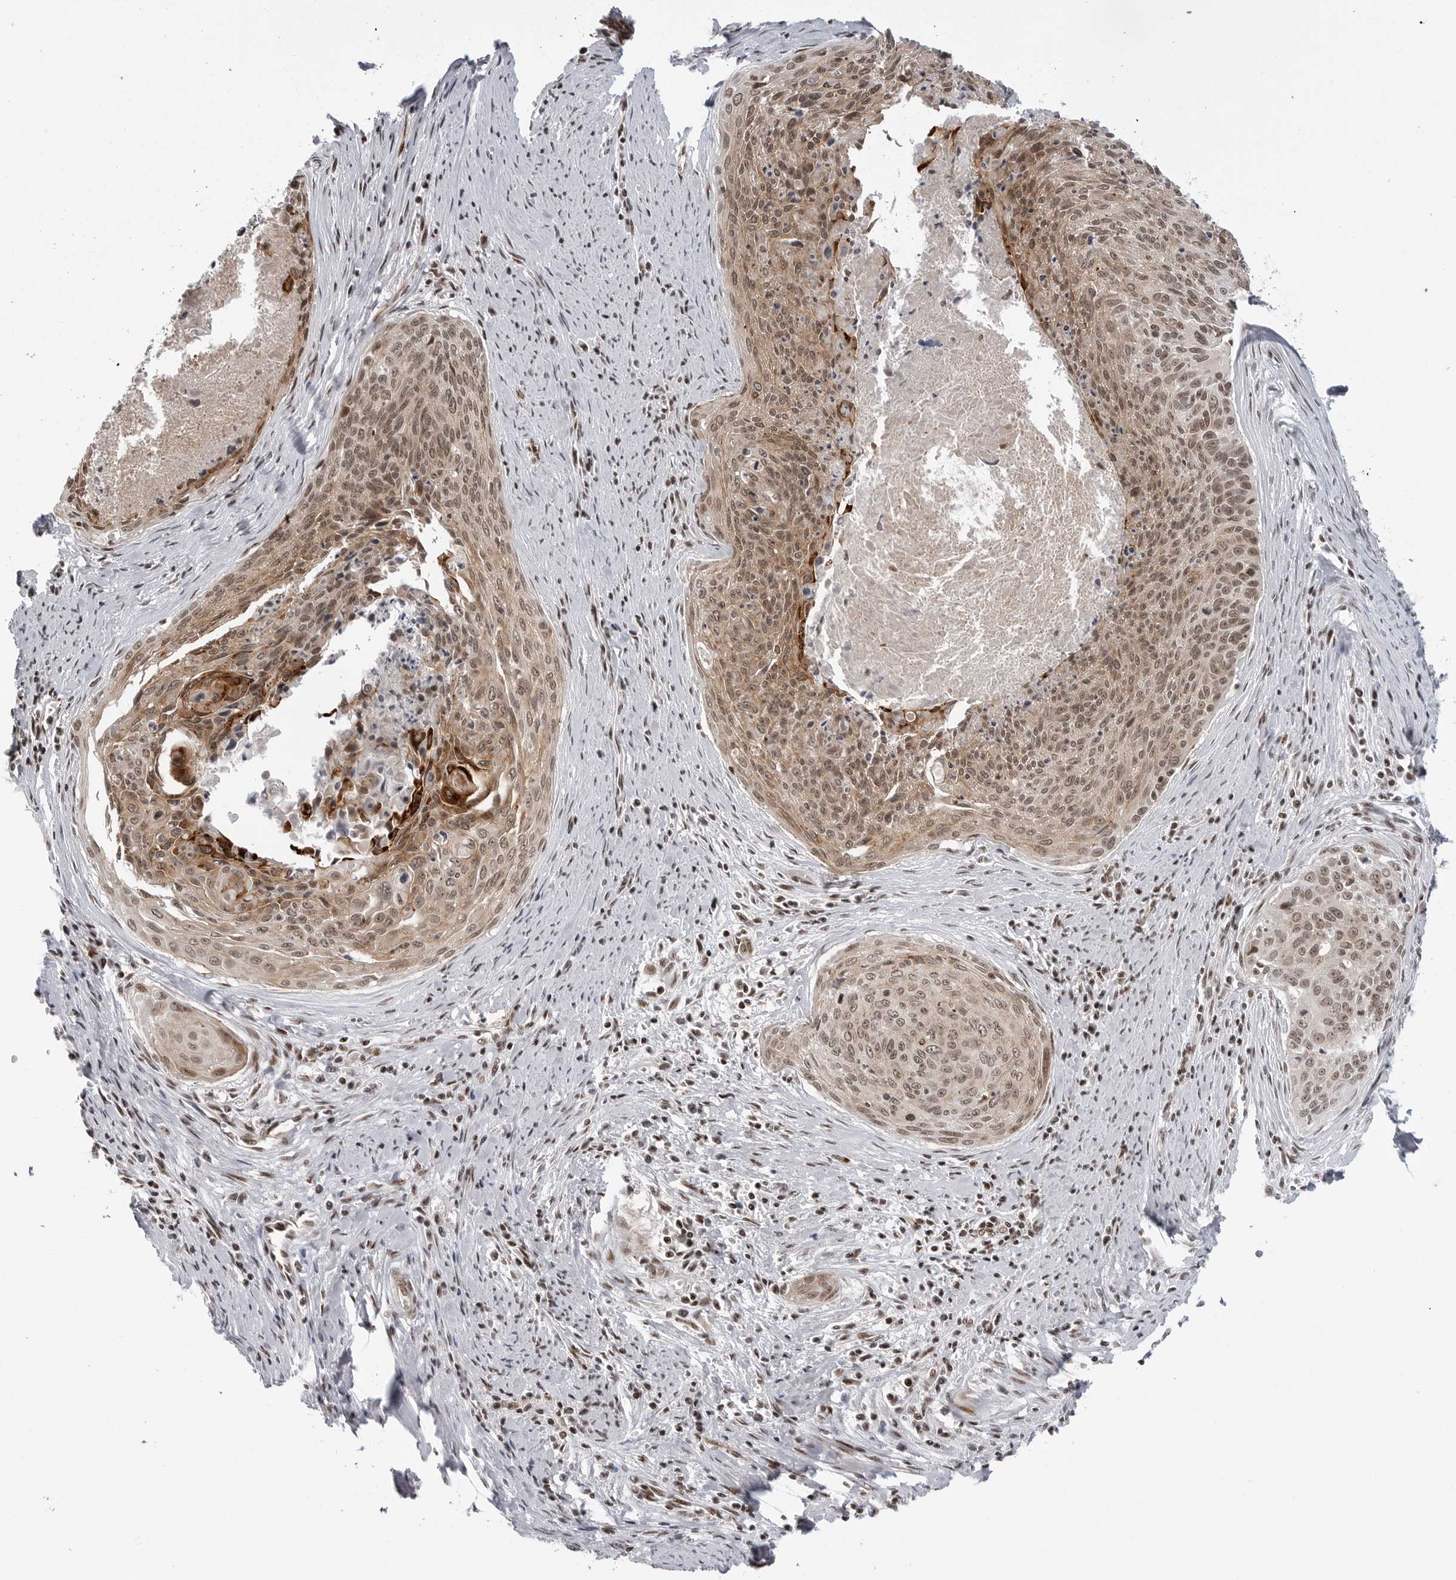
{"staining": {"intensity": "moderate", "quantity": ">75%", "location": "cytoplasmic/membranous,nuclear"}, "tissue": "cervical cancer", "cell_type": "Tumor cells", "image_type": "cancer", "snomed": [{"axis": "morphology", "description": "Squamous cell carcinoma, NOS"}, {"axis": "topography", "description": "Cervix"}], "caption": "Immunohistochemistry (IHC) of human cervical cancer displays medium levels of moderate cytoplasmic/membranous and nuclear staining in about >75% of tumor cells.", "gene": "TRIM66", "patient": {"sex": "female", "age": 55}}